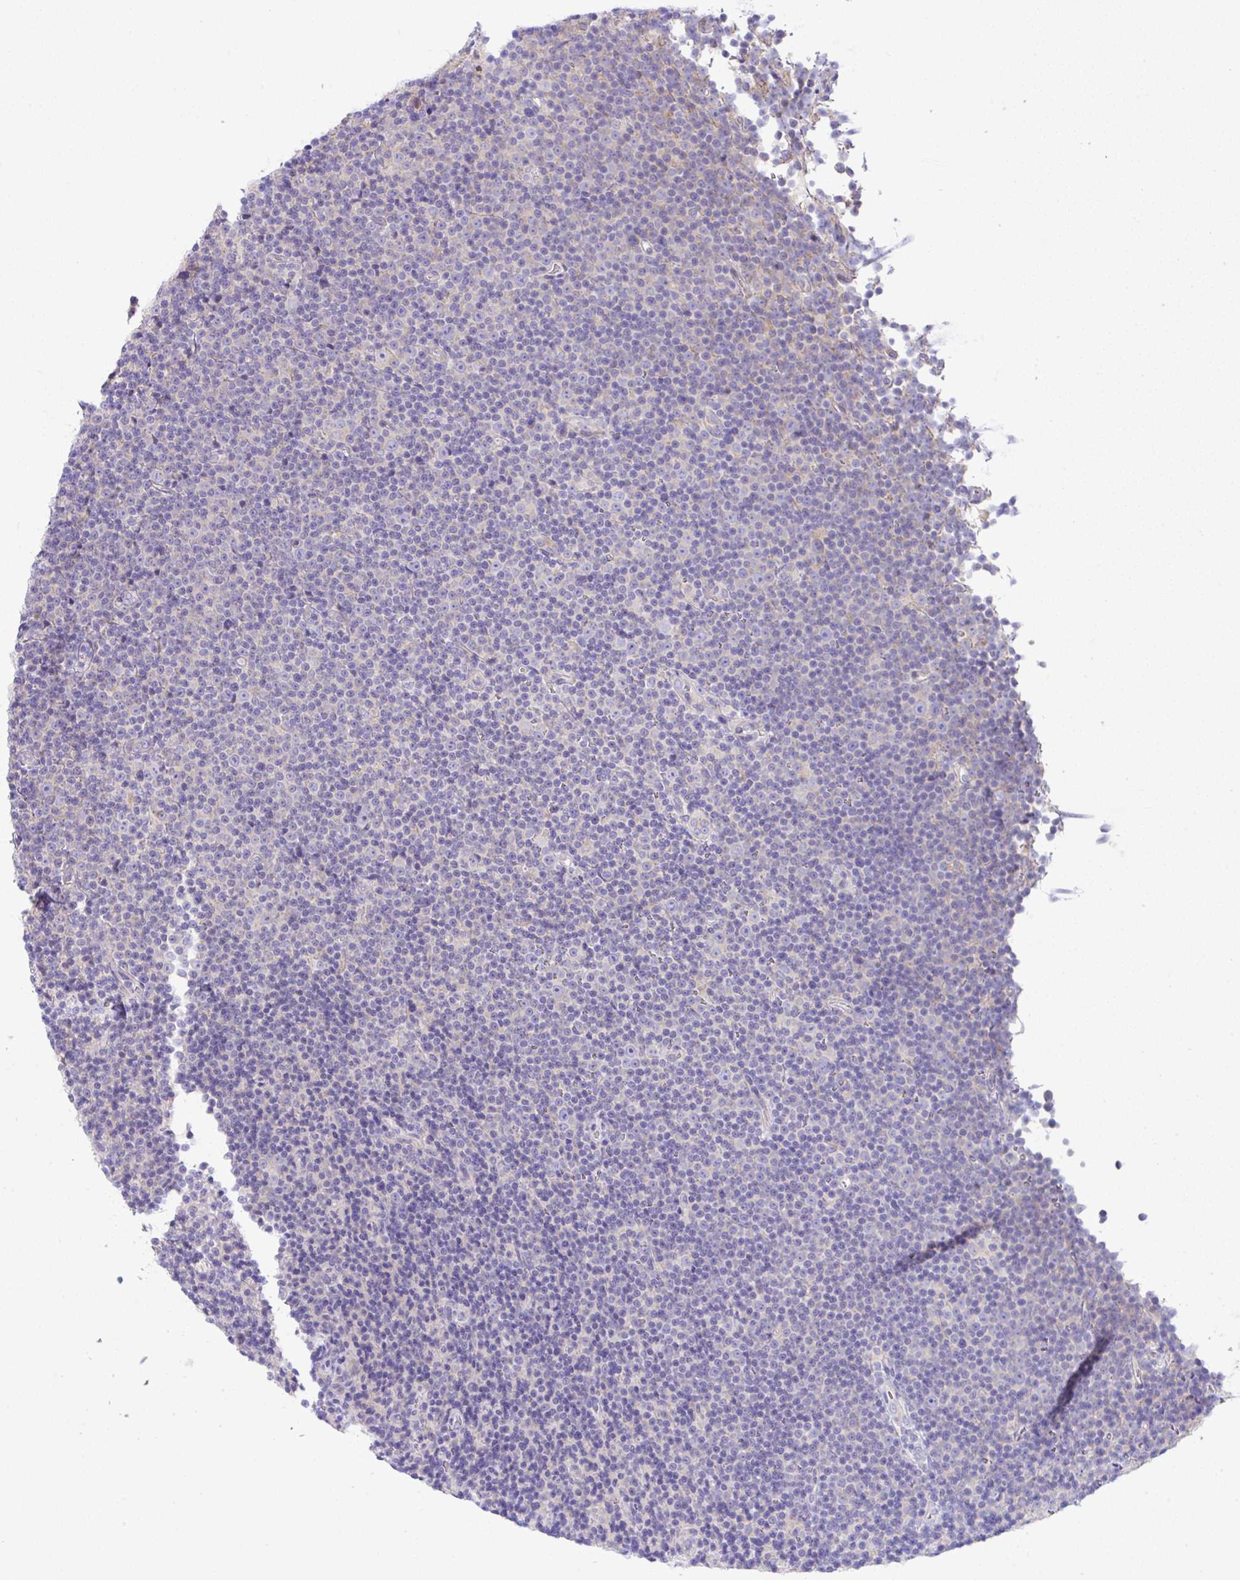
{"staining": {"intensity": "negative", "quantity": "none", "location": "none"}, "tissue": "lymphoma", "cell_type": "Tumor cells", "image_type": "cancer", "snomed": [{"axis": "morphology", "description": "Malignant lymphoma, non-Hodgkin's type, Low grade"}, {"axis": "topography", "description": "Lymph node"}], "caption": "This is a photomicrograph of immunohistochemistry (IHC) staining of lymphoma, which shows no expression in tumor cells.", "gene": "OR4P4", "patient": {"sex": "female", "age": 67}}